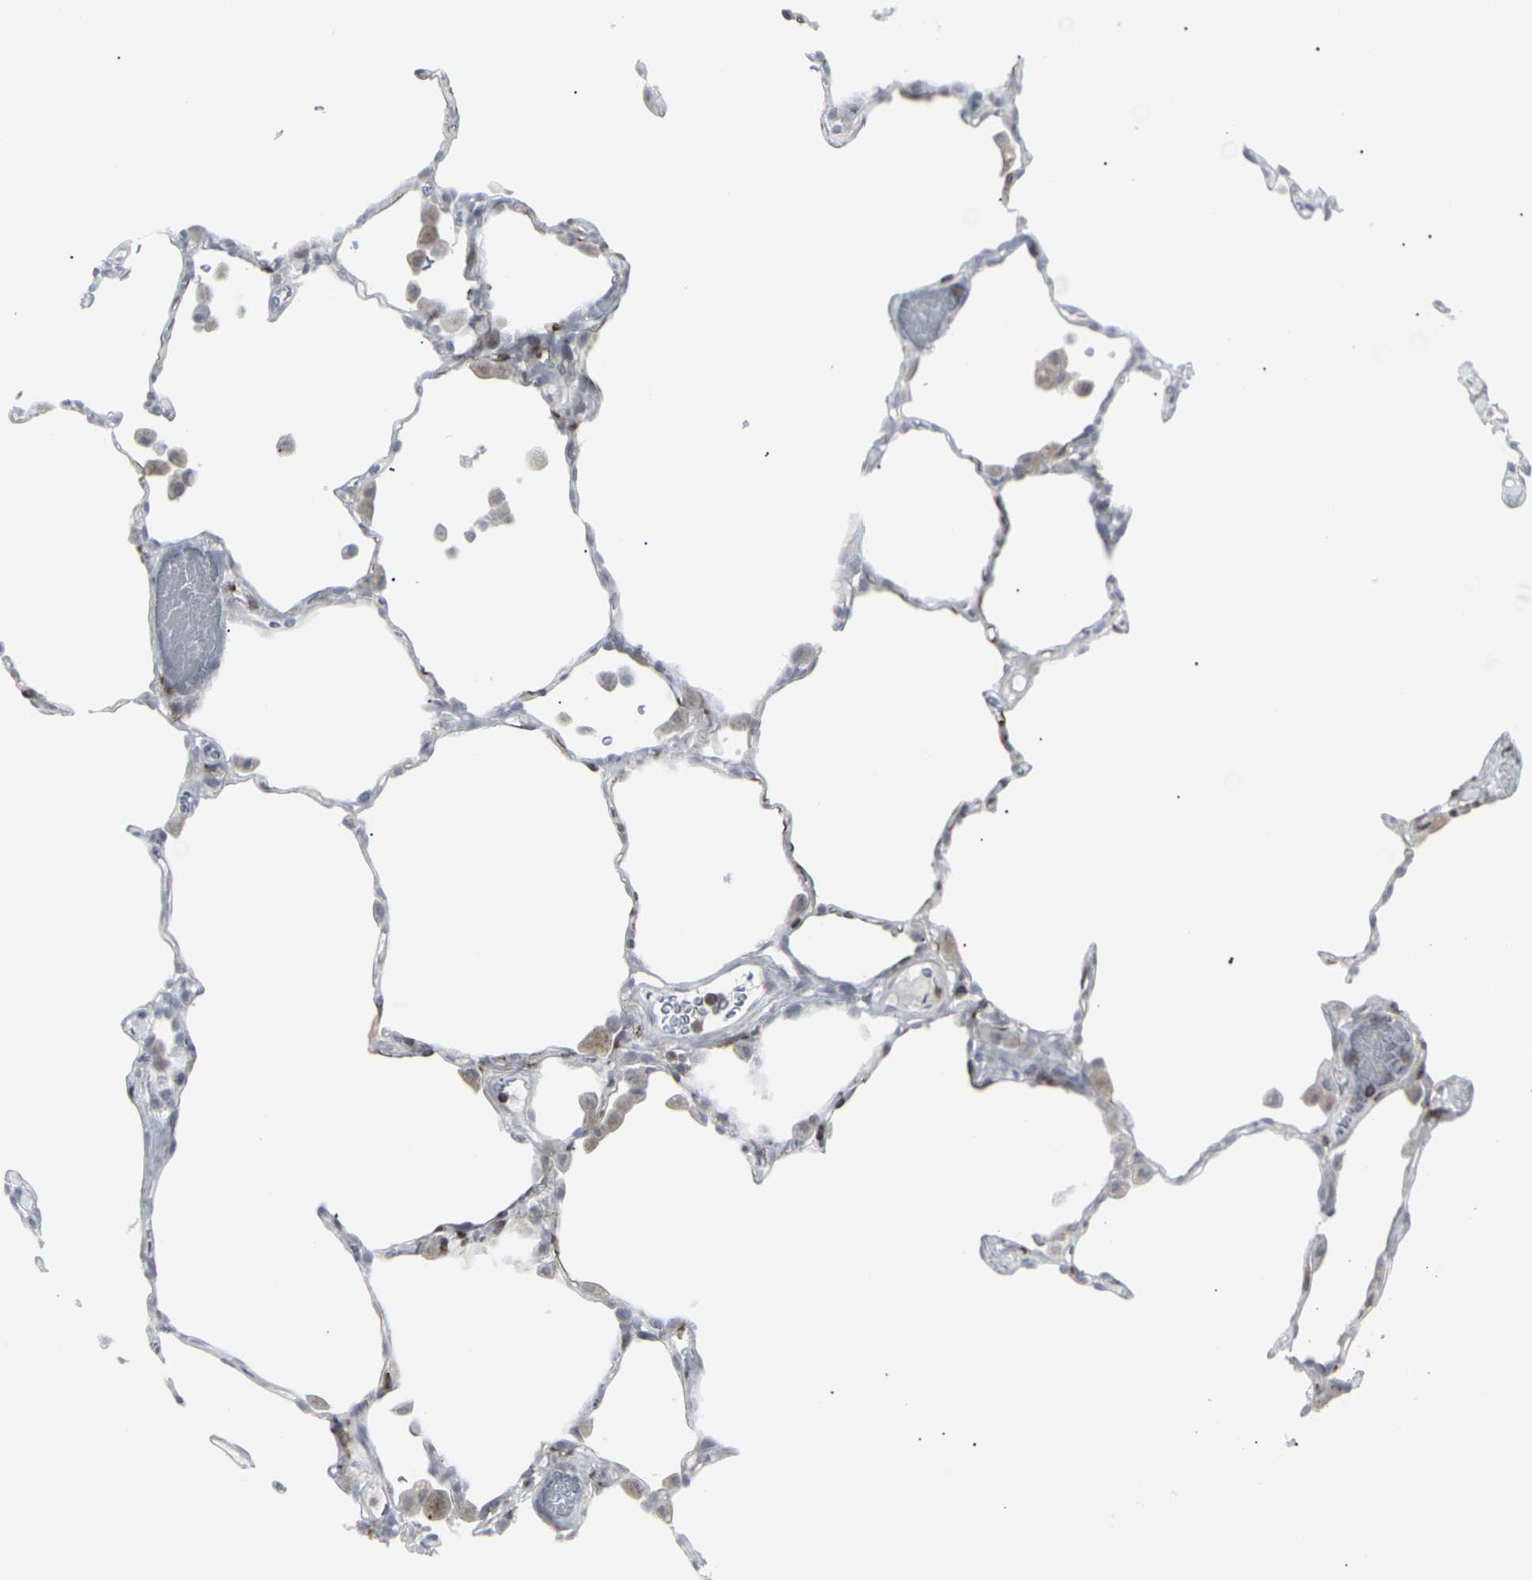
{"staining": {"intensity": "negative", "quantity": "none", "location": "none"}, "tissue": "lung", "cell_type": "Alveolar cells", "image_type": "normal", "snomed": [{"axis": "morphology", "description": "Normal tissue, NOS"}, {"axis": "topography", "description": "Lung"}], "caption": "An image of lung stained for a protein reveals no brown staining in alveolar cells.", "gene": "APOBEC2", "patient": {"sex": "female", "age": 49}}